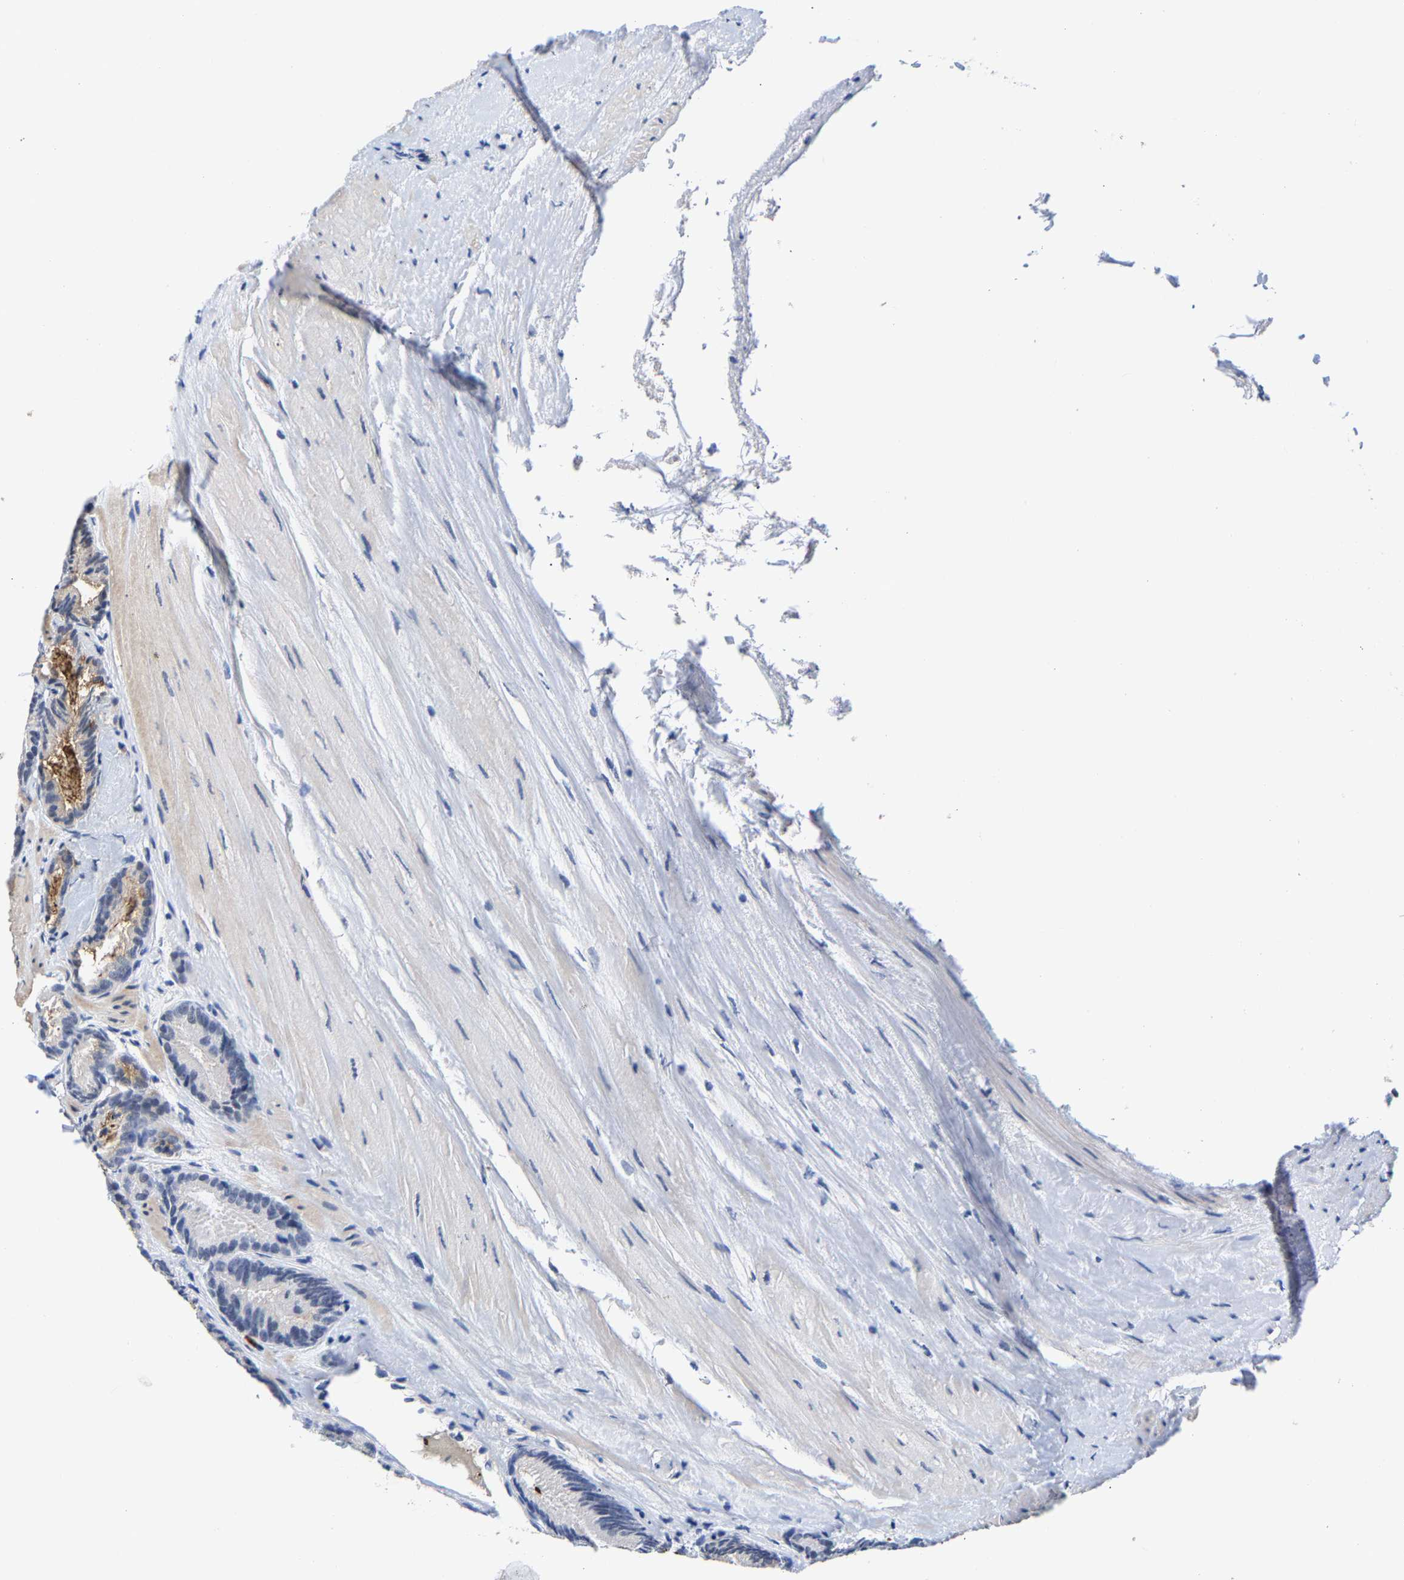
{"staining": {"intensity": "negative", "quantity": "none", "location": "none"}, "tissue": "prostate cancer", "cell_type": "Tumor cells", "image_type": "cancer", "snomed": [{"axis": "morphology", "description": "Adenocarcinoma, Low grade"}, {"axis": "topography", "description": "Prostate"}], "caption": "Immunohistochemistry (IHC) photomicrograph of neoplastic tissue: human low-grade adenocarcinoma (prostate) stained with DAB reveals no significant protein positivity in tumor cells.", "gene": "TDRD7", "patient": {"sex": "male", "age": 51}}